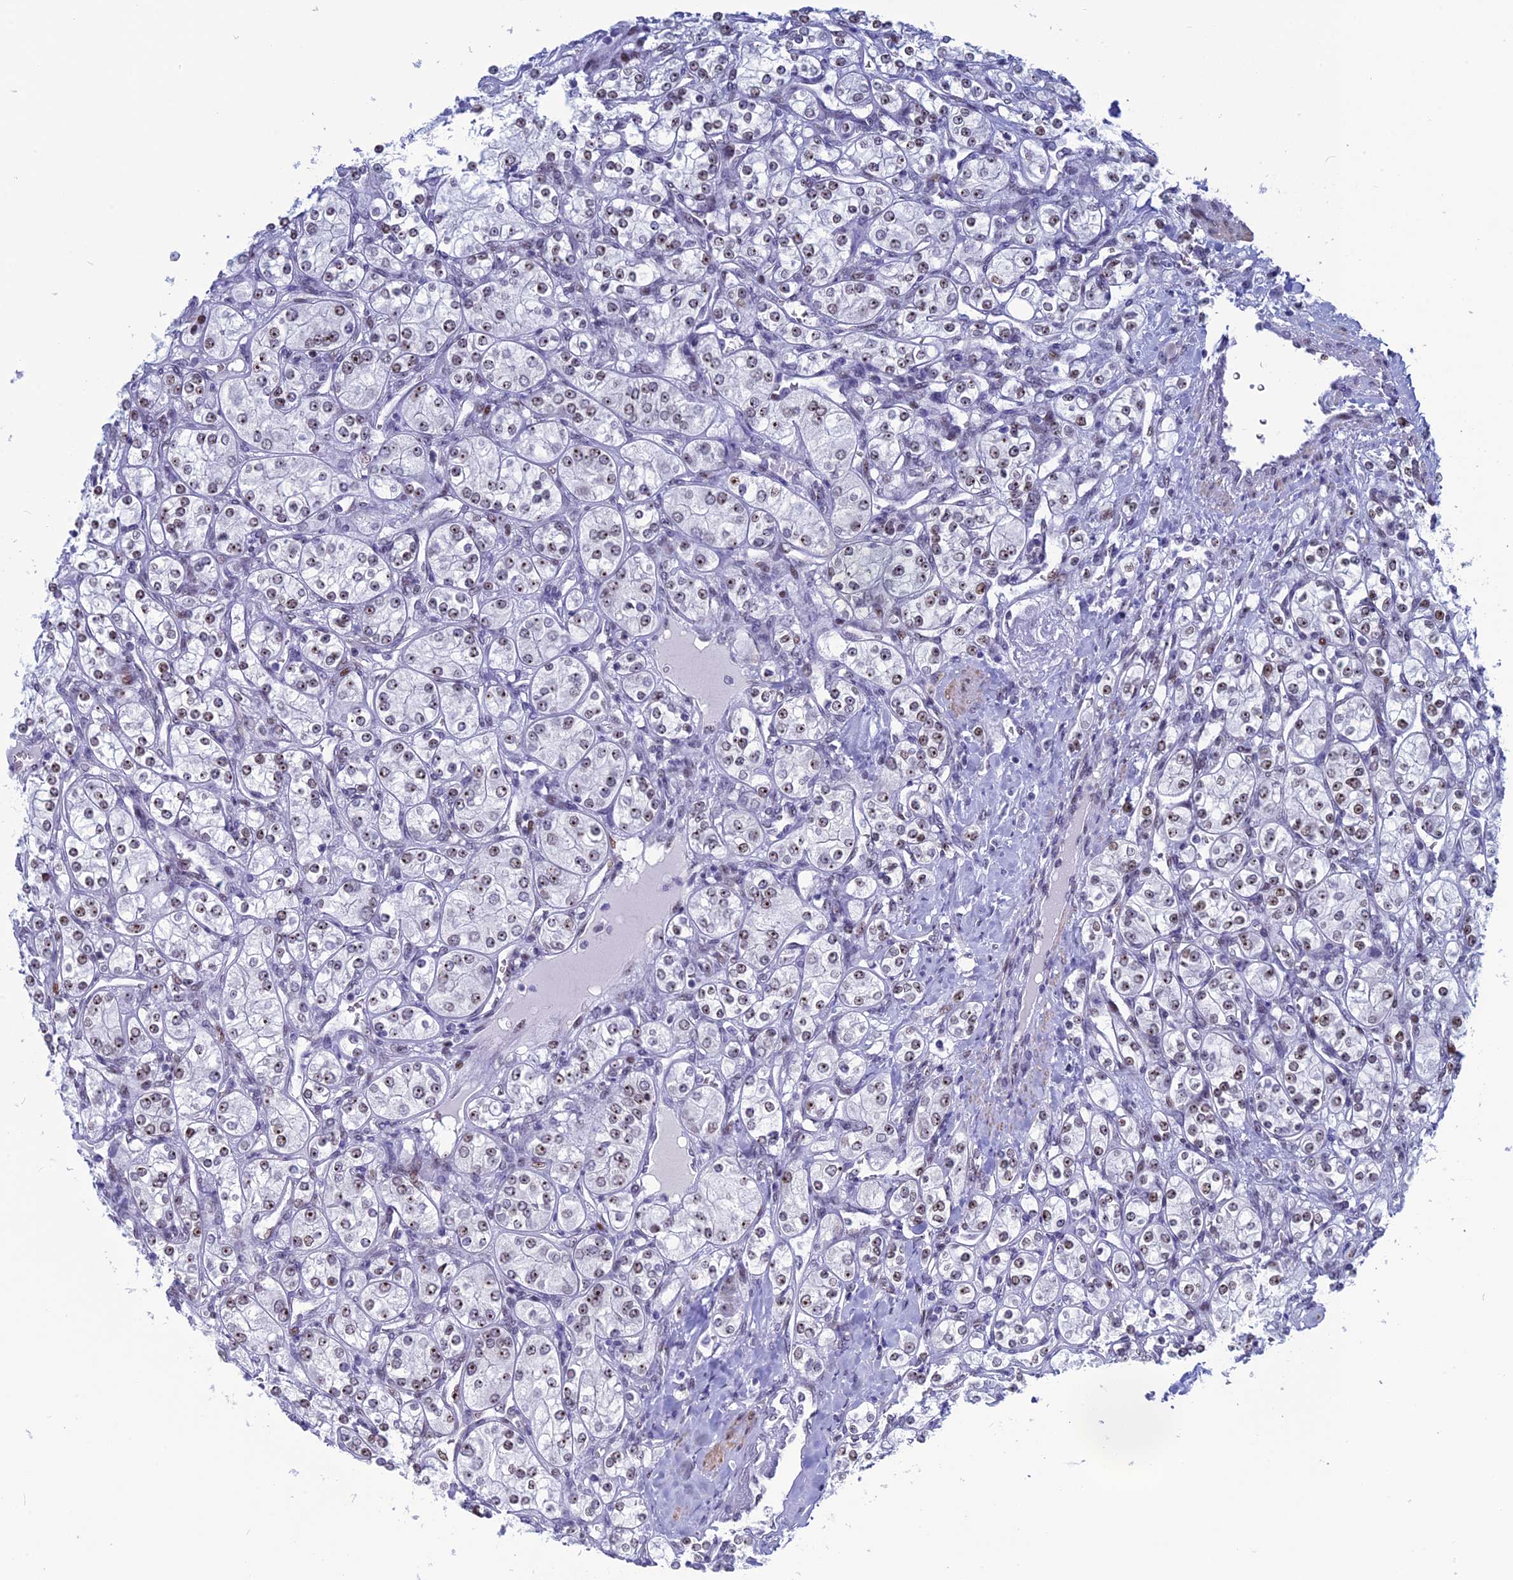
{"staining": {"intensity": "moderate", "quantity": "25%-75%", "location": "nuclear"}, "tissue": "renal cancer", "cell_type": "Tumor cells", "image_type": "cancer", "snomed": [{"axis": "morphology", "description": "Adenocarcinoma, NOS"}, {"axis": "topography", "description": "Kidney"}], "caption": "Renal cancer tissue reveals moderate nuclear staining in about 25%-75% of tumor cells", "gene": "CCDC86", "patient": {"sex": "male", "age": 77}}